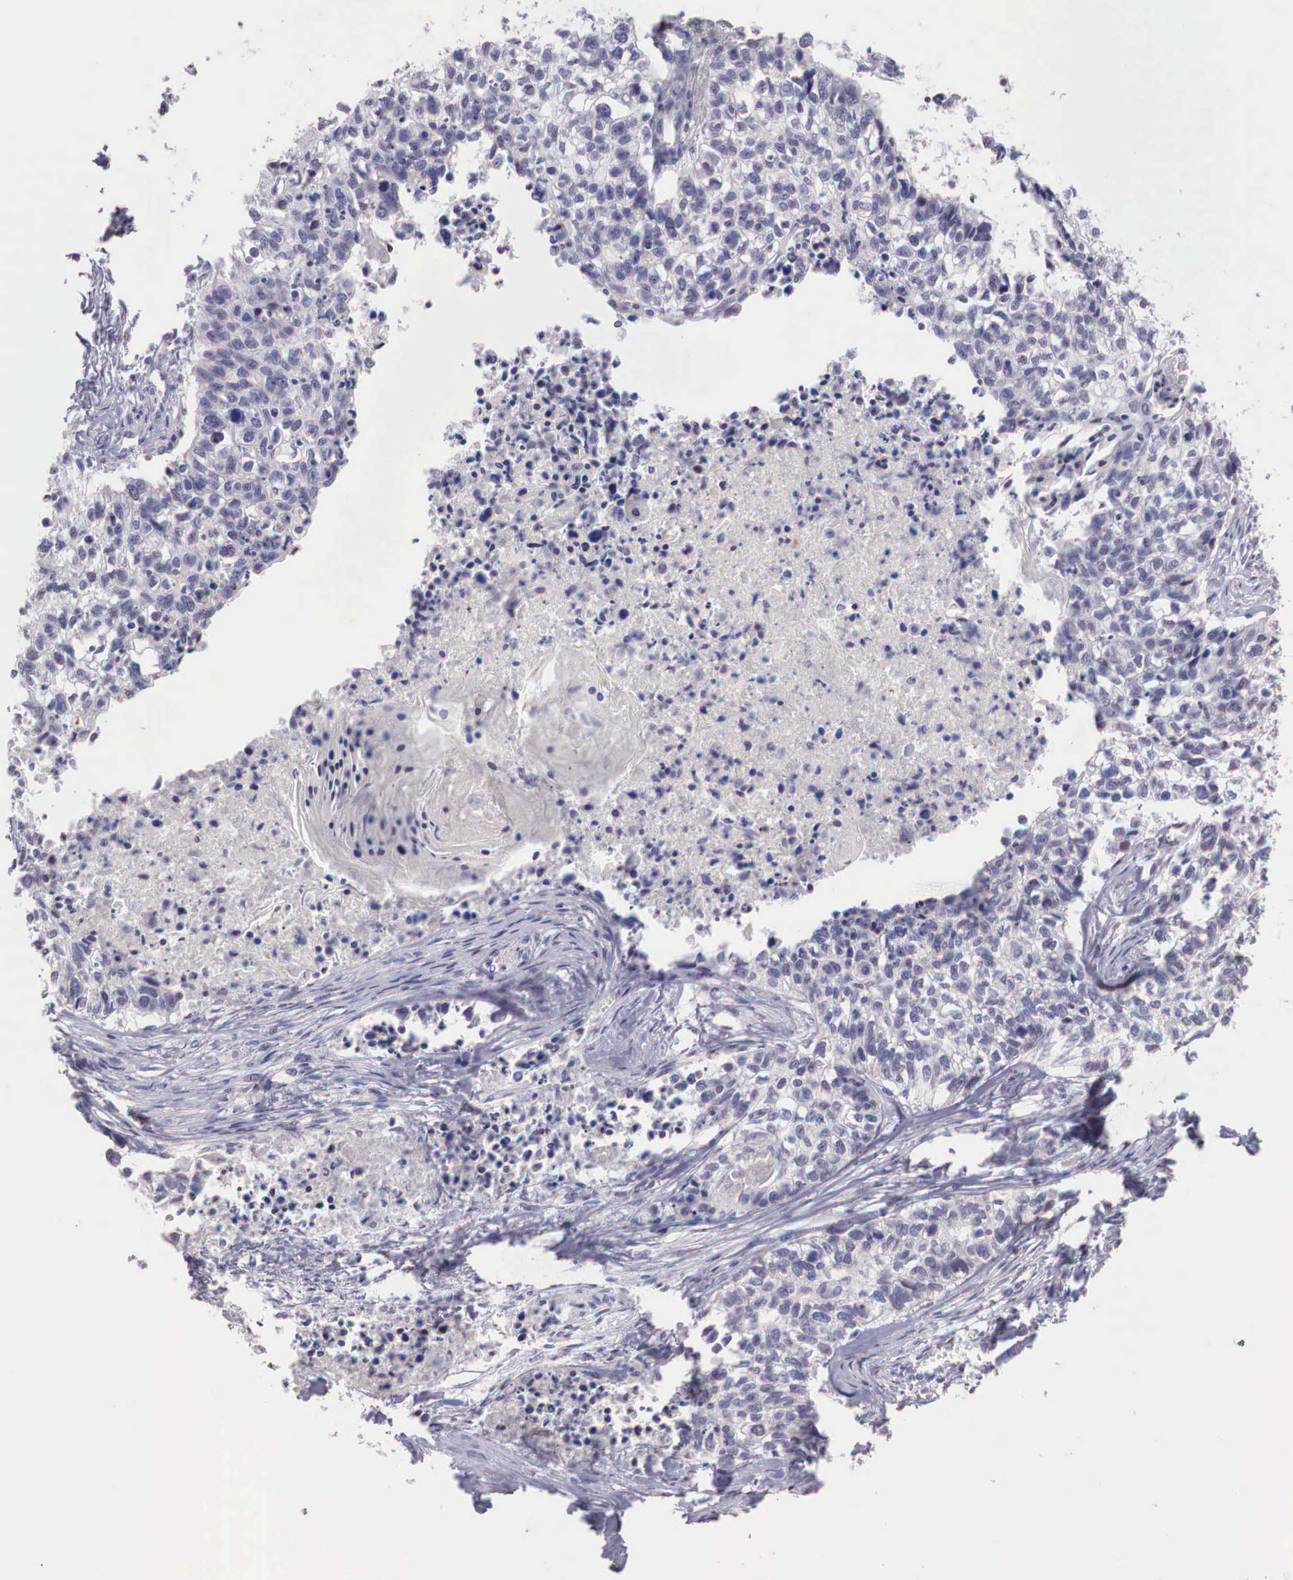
{"staining": {"intensity": "negative", "quantity": "none", "location": "none"}, "tissue": "lung cancer", "cell_type": "Tumor cells", "image_type": "cancer", "snomed": [{"axis": "morphology", "description": "Squamous cell carcinoma, NOS"}, {"axis": "topography", "description": "Lymph node"}, {"axis": "topography", "description": "Lung"}], "caption": "Immunohistochemistry histopathology image of neoplastic tissue: human lung cancer stained with DAB shows no significant protein positivity in tumor cells. (DAB (3,3'-diaminobenzidine) IHC, high magnification).", "gene": "XPNPEP2", "patient": {"sex": "male", "age": 74}}